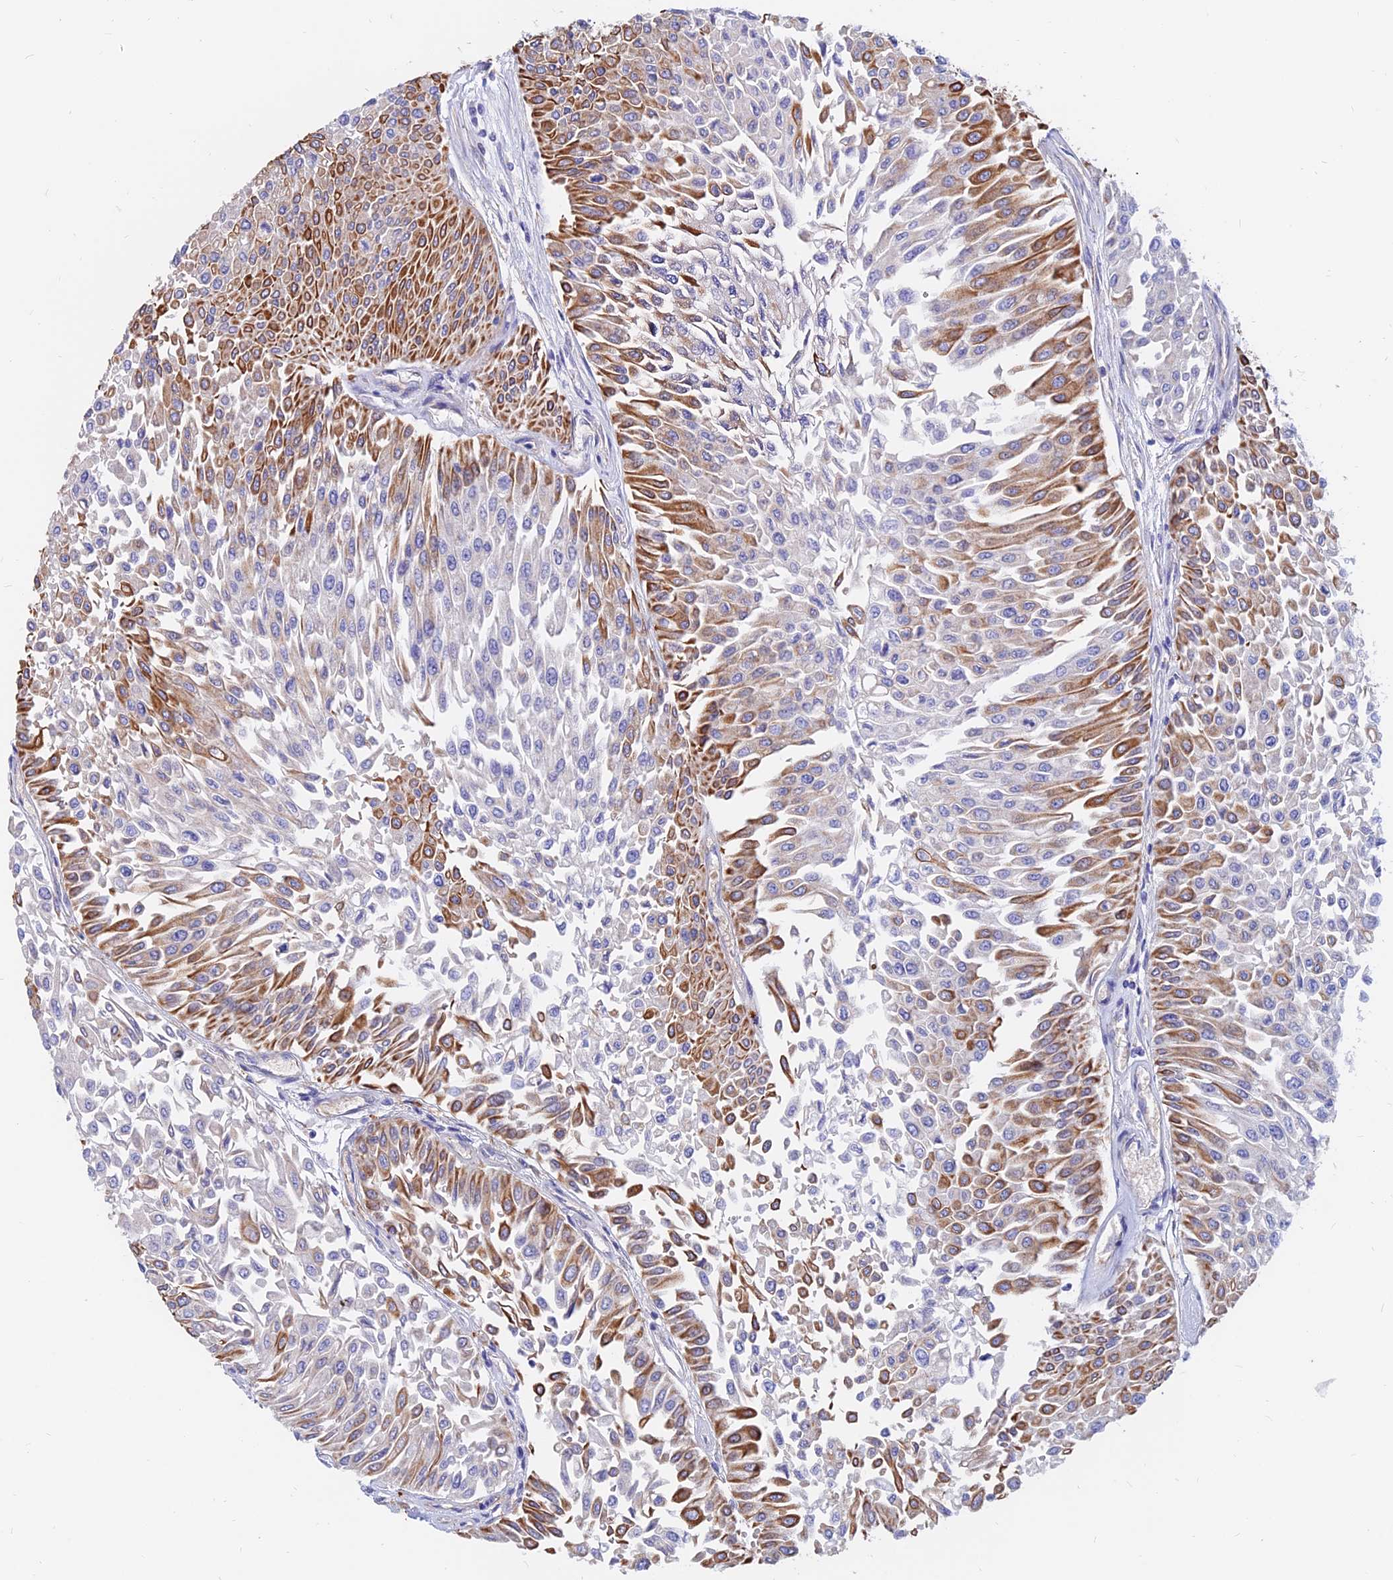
{"staining": {"intensity": "strong", "quantity": "<25%", "location": "cytoplasmic/membranous"}, "tissue": "urothelial cancer", "cell_type": "Tumor cells", "image_type": "cancer", "snomed": [{"axis": "morphology", "description": "Urothelial carcinoma, Low grade"}, {"axis": "topography", "description": "Urinary bladder"}], "caption": "This image reveals immunohistochemistry staining of human urothelial cancer, with medium strong cytoplasmic/membranous positivity in approximately <25% of tumor cells.", "gene": "CDK18", "patient": {"sex": "male", "age": 67}}